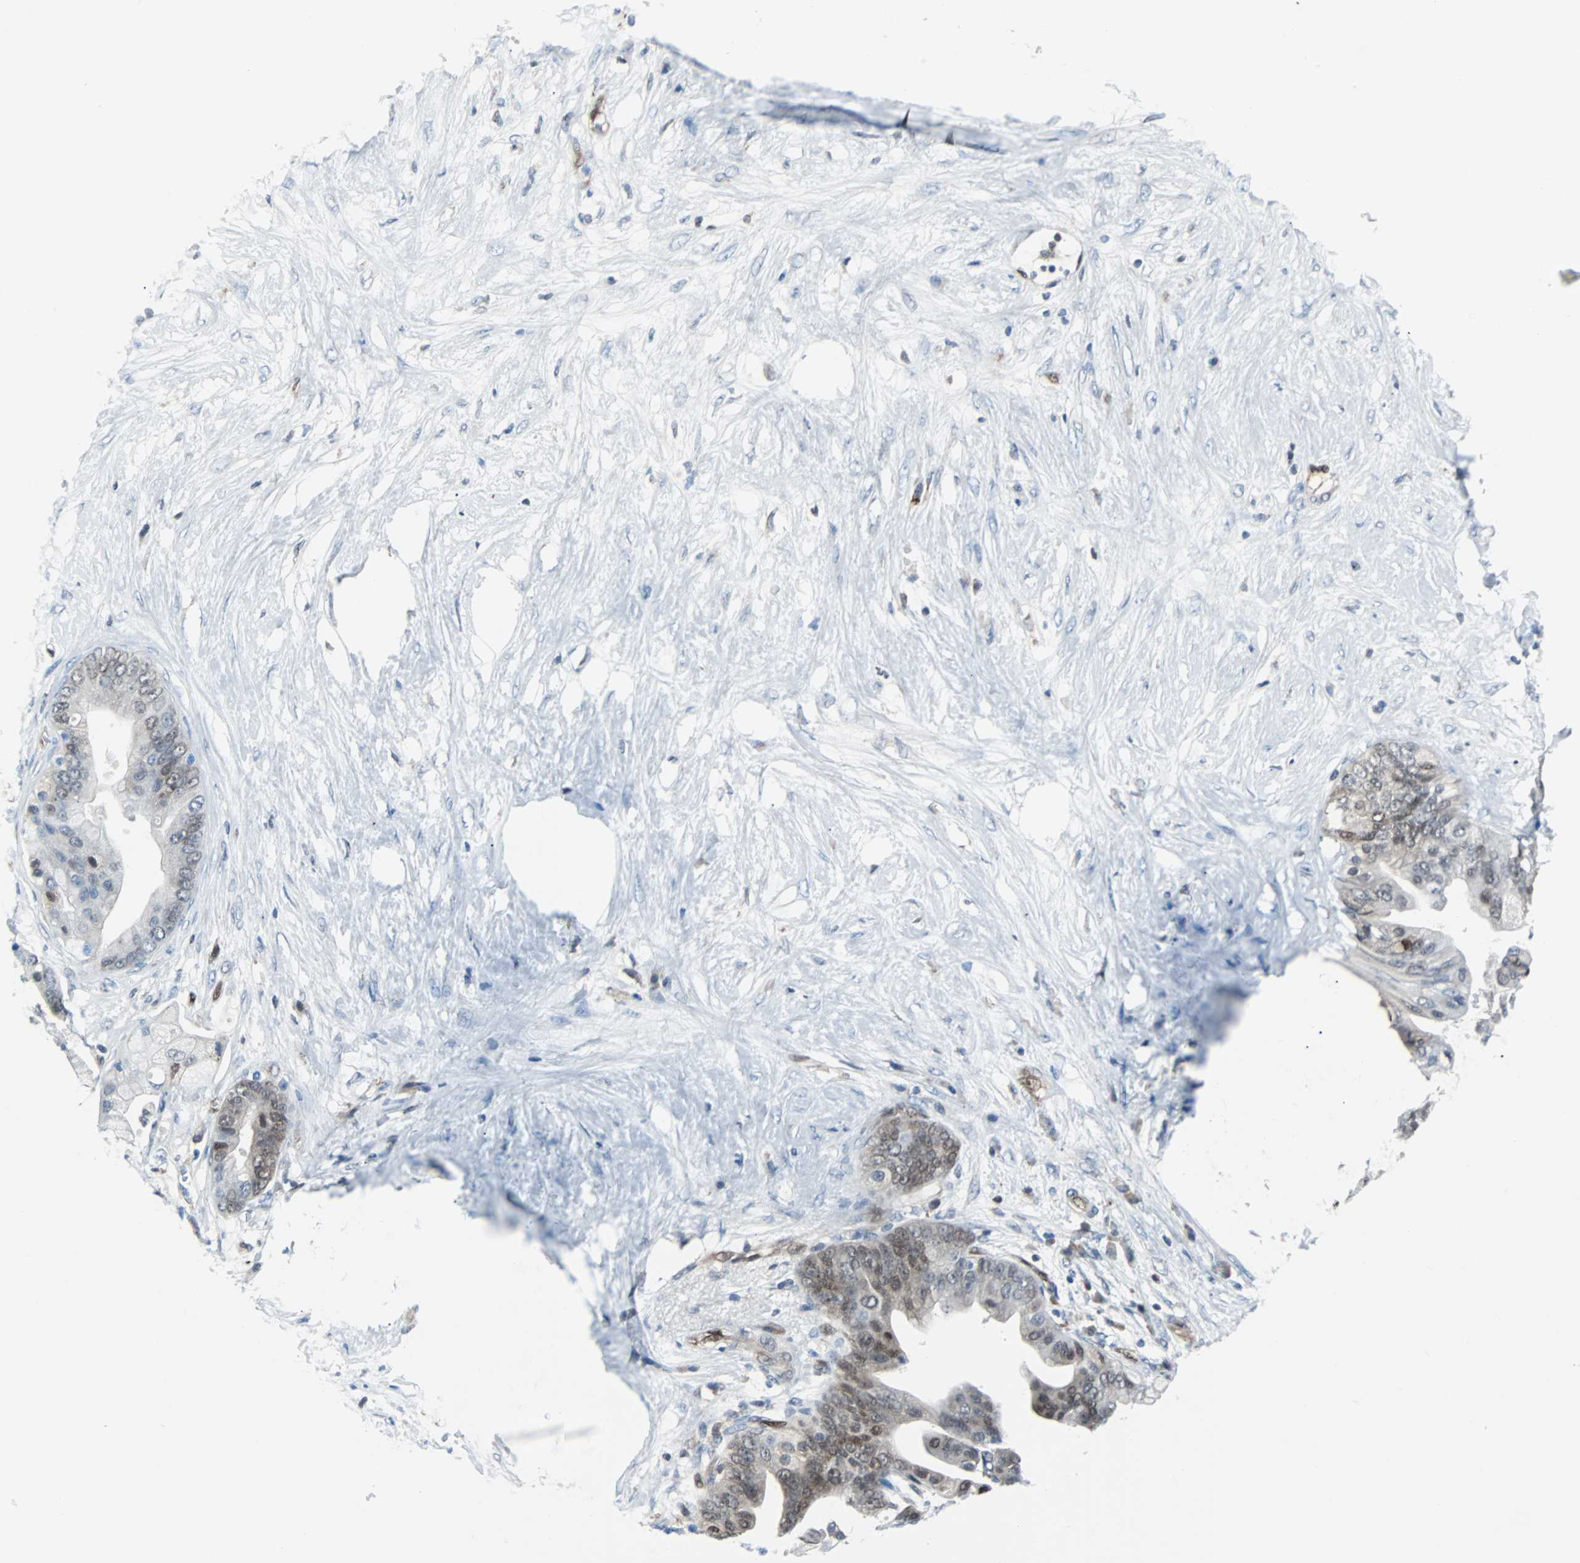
{"staining": {"intensity": "weak", "quantity": "<25%", "location": "cytoplasmic/membranous,nuclear"}, "tissue": "pancreatic cancer", "cell_type": "Tumor cells", "image_type": "cancer", "snomed": [{"axis": "morphology", "description": "Adenocarcinoma, NOS"}, {"axis": "topography", "description": "Pancreas"}], "caption": "This histopathology image is of pancreatic cancer stained with IHC to label a protein in brown with the nuclei are counter-stained blue. There is no expression in tumor cells.", "gene": "MAP2K6", "patient": {"sex": "female", "age": 75}}